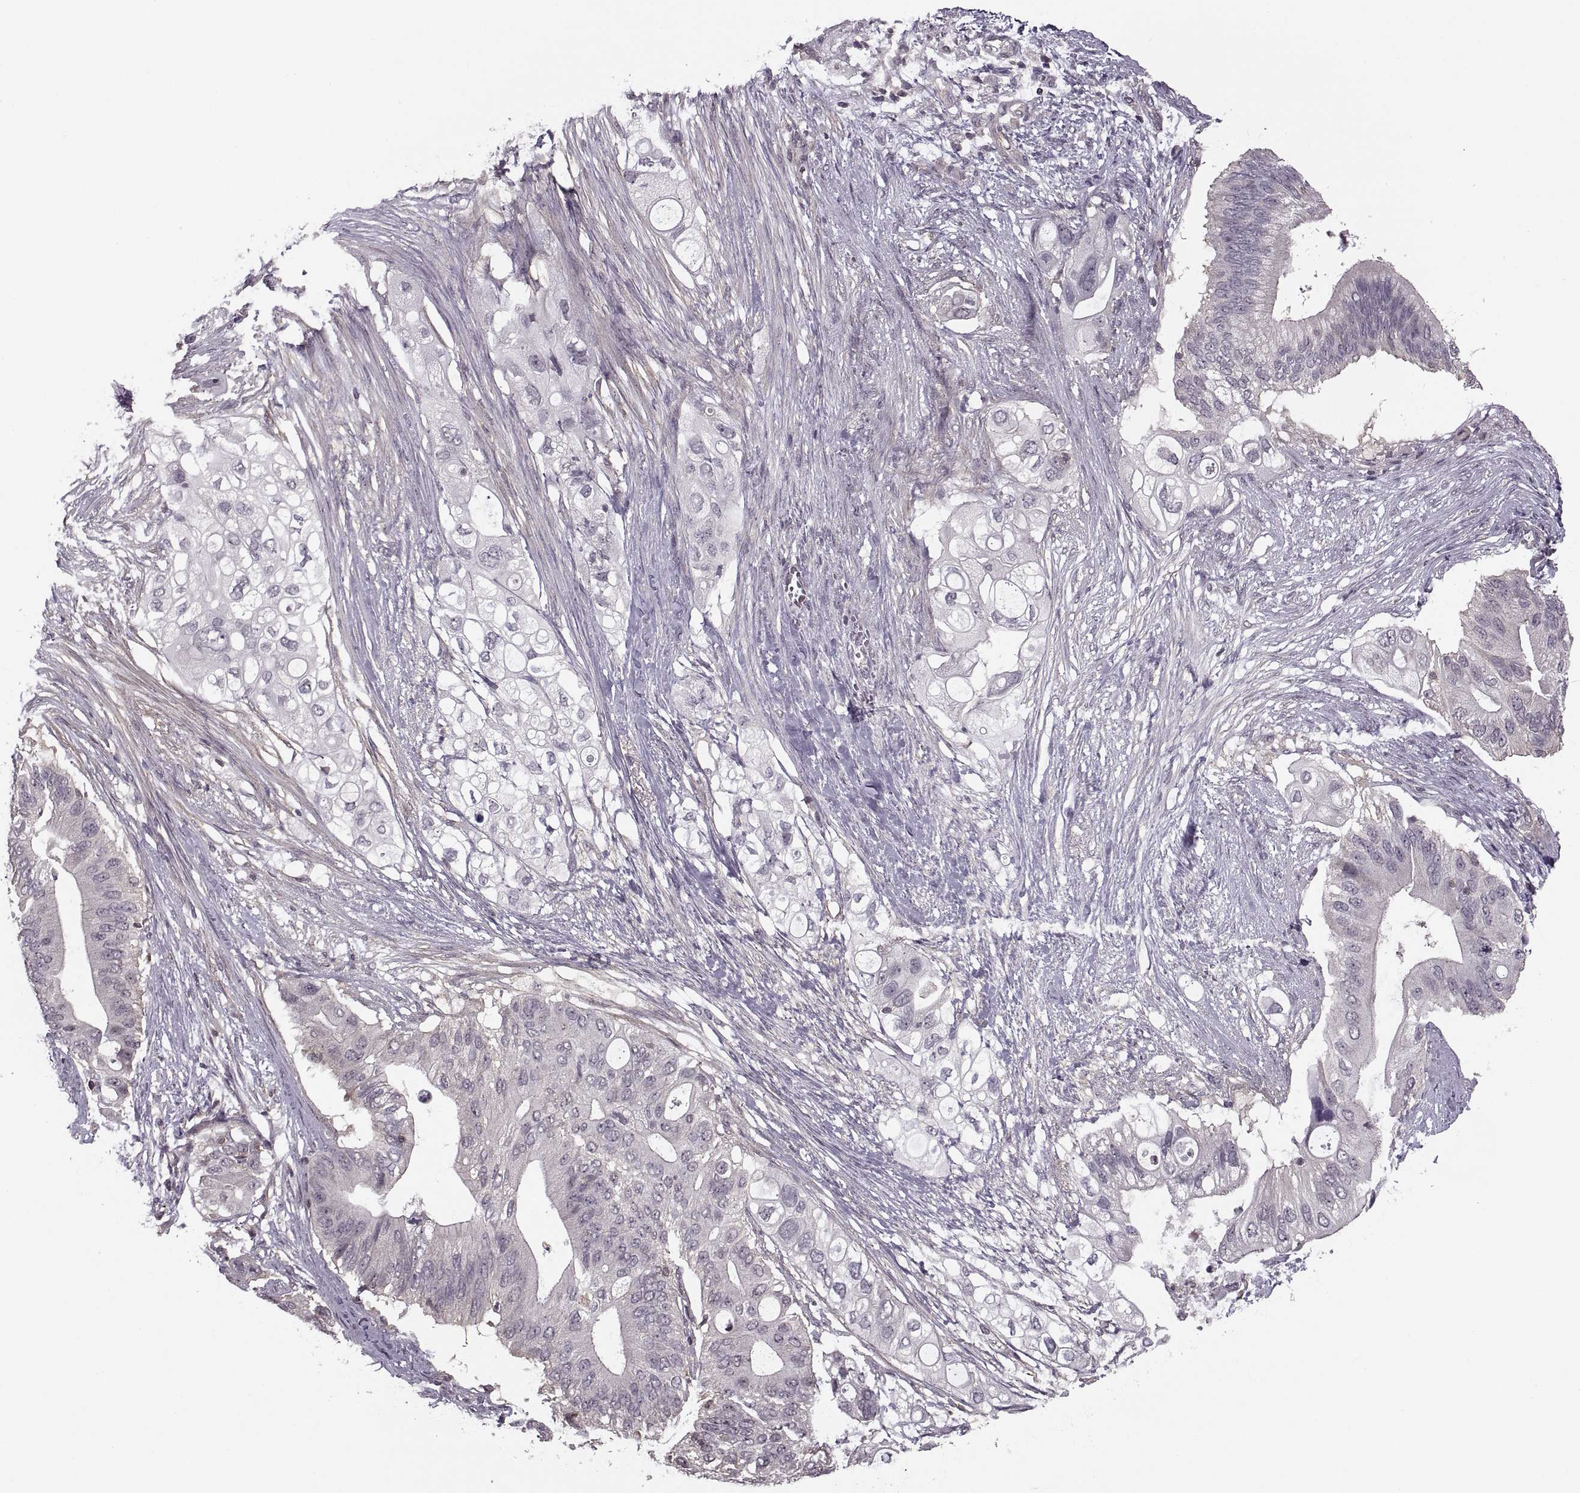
{"staining": {"intensity": "negative", "quantity": "none", "location": "none"}, "tissue": "pancreatic cancer", "cell_type": "Tumor cells", "image_type": "cancer", "snomed": [{"axis": "morphology", "description": "Adenocarcinoma, NOS"}, {"axis": "topography", "description": "Pancreas"}], "caption": "Pancreatic cancer (adenocarcinoma) was stained to show a protein in brown. There is no significant positivity in tumor cells.", "gene": "LUZP2", "patient": {"sex": "female", "age": 72}}